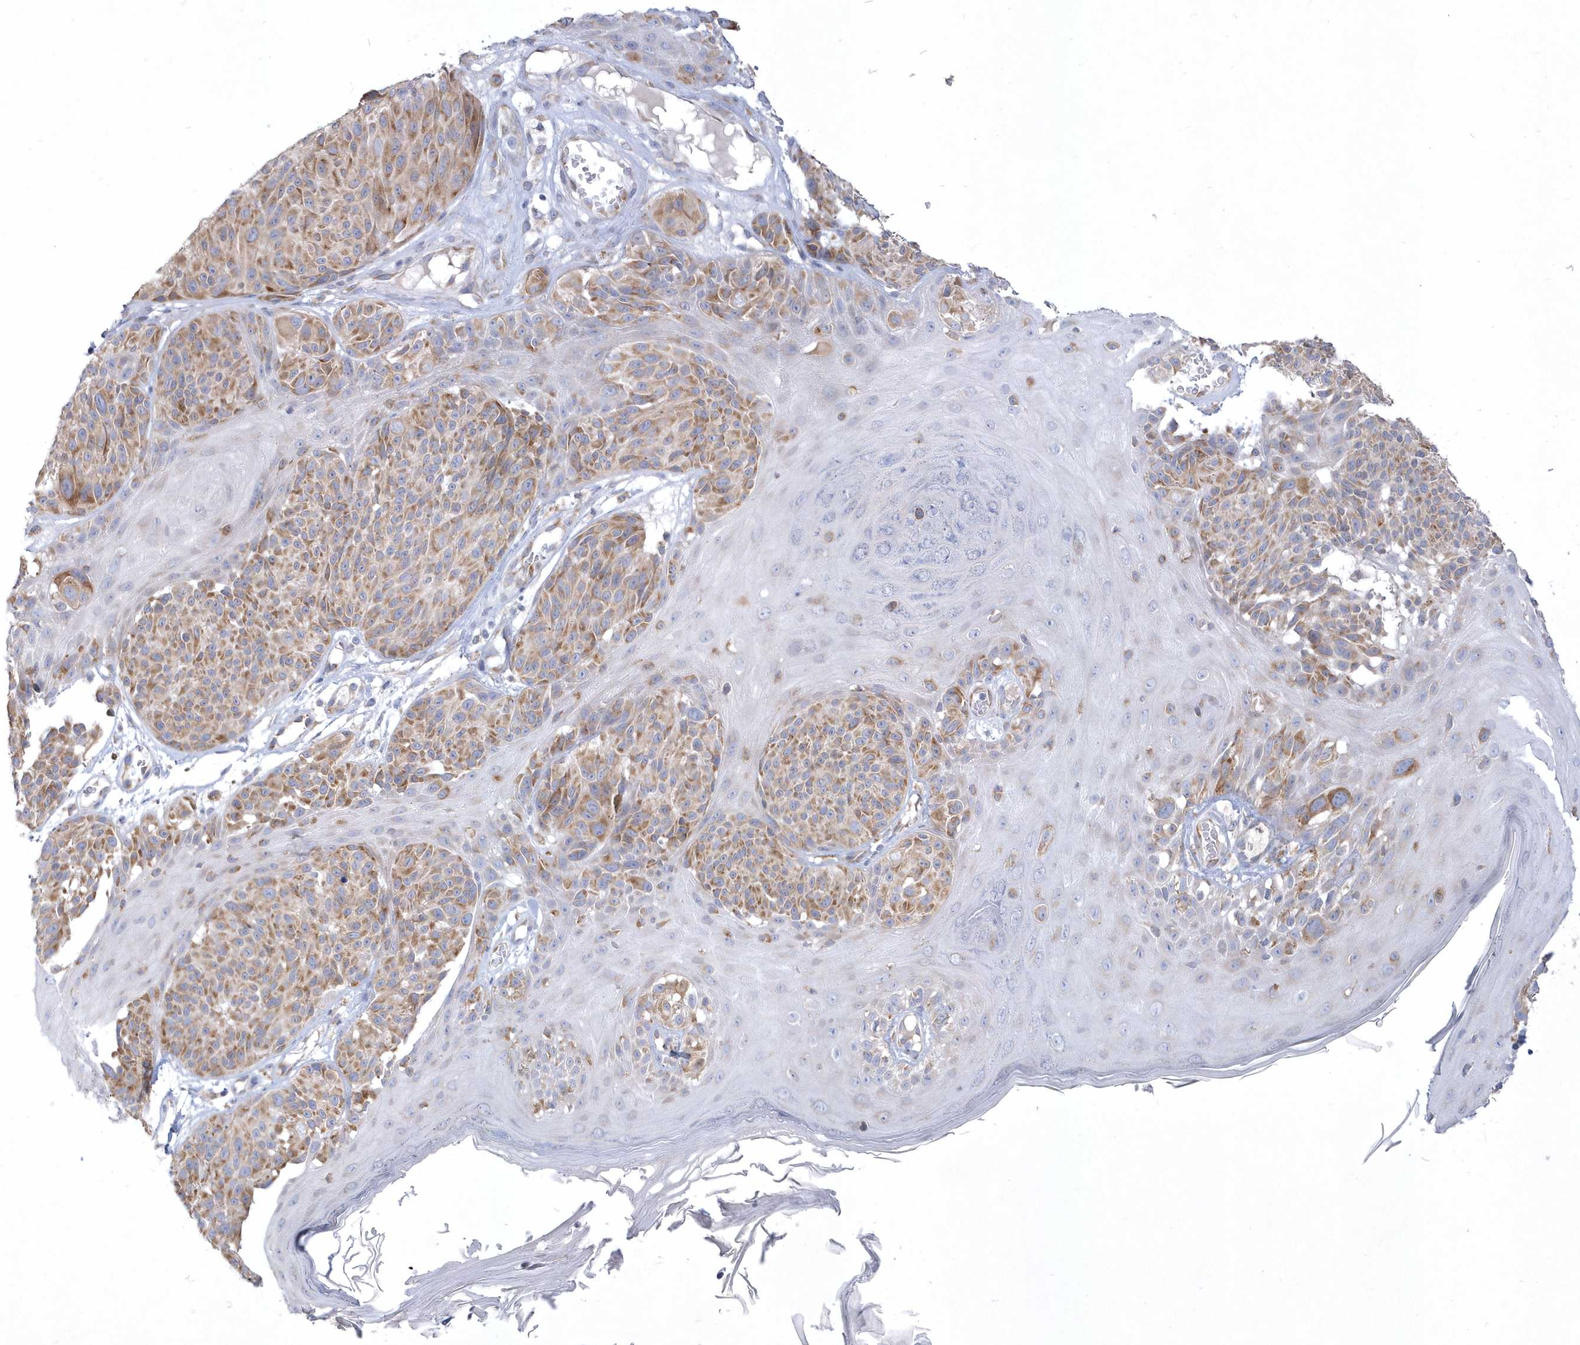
{"staining": {"intensity": "moderate", "quantity": ">75%", "location": "cytoplasmic/membranous"}, "tissue": "melanoma", "cell_type": "Tumor cells", "image_type": "cancer", "snomed": [{"axis": "morphology", "description": "Malignant melanoma, NOS"}, {"axis": "topography", "description": "Skin"}], "caption": "Immunohistochemistry (IHC) staining of melanoma, which shows medium levels of moderate cytoplasmic/membranous staining in about >75% of tumor cells indicating moderate cytoplasmic/membranous protein staining. The staining was performed using DAB (brown) for protein detection and nuclei were counterstained in hematoxylin (blue).", "gene": "DGAT1", "patient": {"sex": "male", "age": 83}}